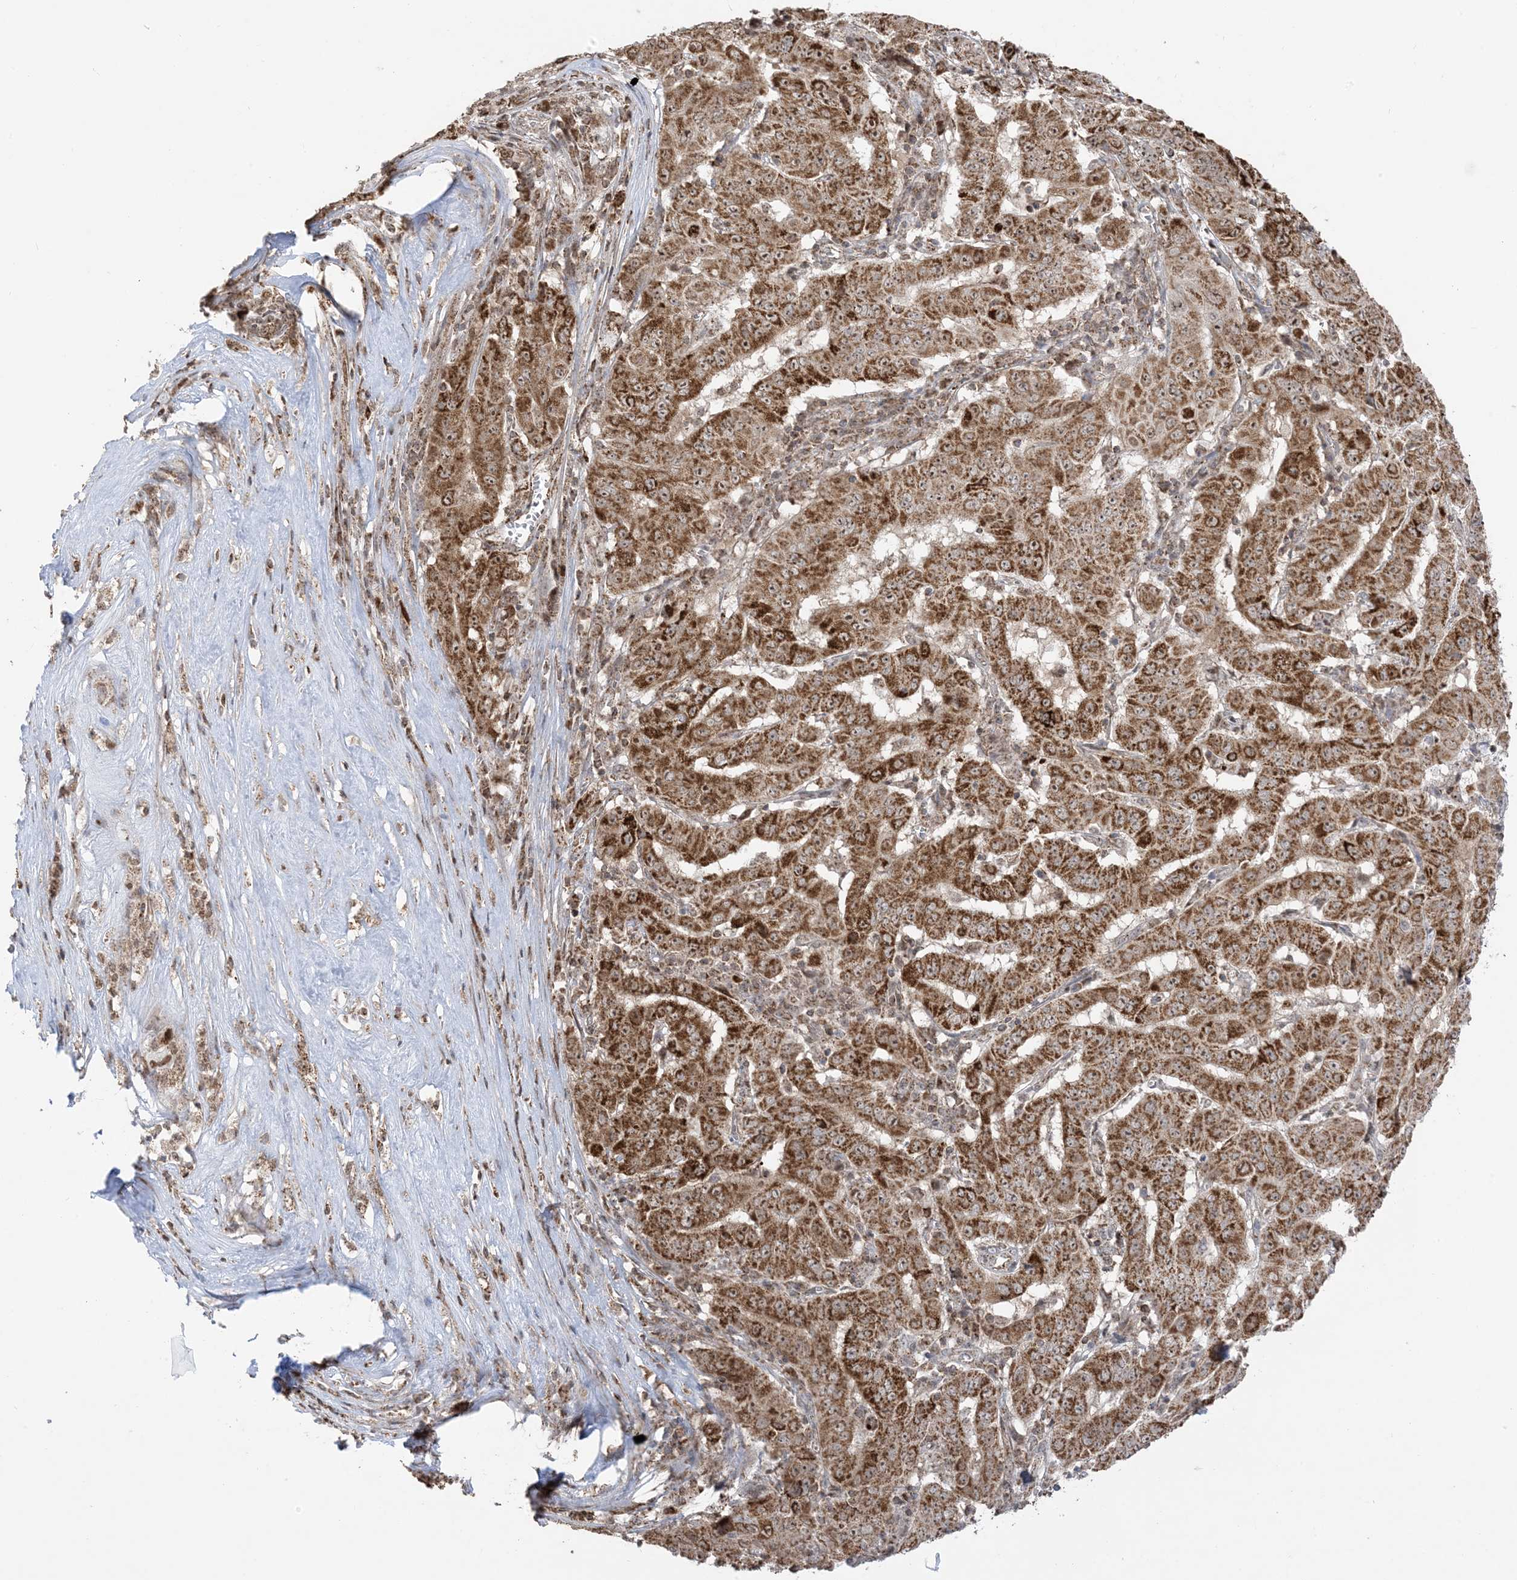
{"staining": {"intensity": "strong", "quantity": ">75%", "location": "cytoplasmic/membranous,nuclear"}, "tissue": "pancreatic cancer", "cell_type": "Tumor cells", "image_type": "cancer", "snomed": [{"axis": "morphology", "description": "Adenocarcinoma, NOS"}, {"axis": "topography", "description": "Pancreas"}], "caption": "A photomicrograph of pancreatic cancer (adenocarcinoma) stained for a protein displays strong cytoplasmic/membranous and nuclear brown staining in tumor cells.", "gene": "MAPKBP1", "patient": {"sex": "male", "age": 63}}